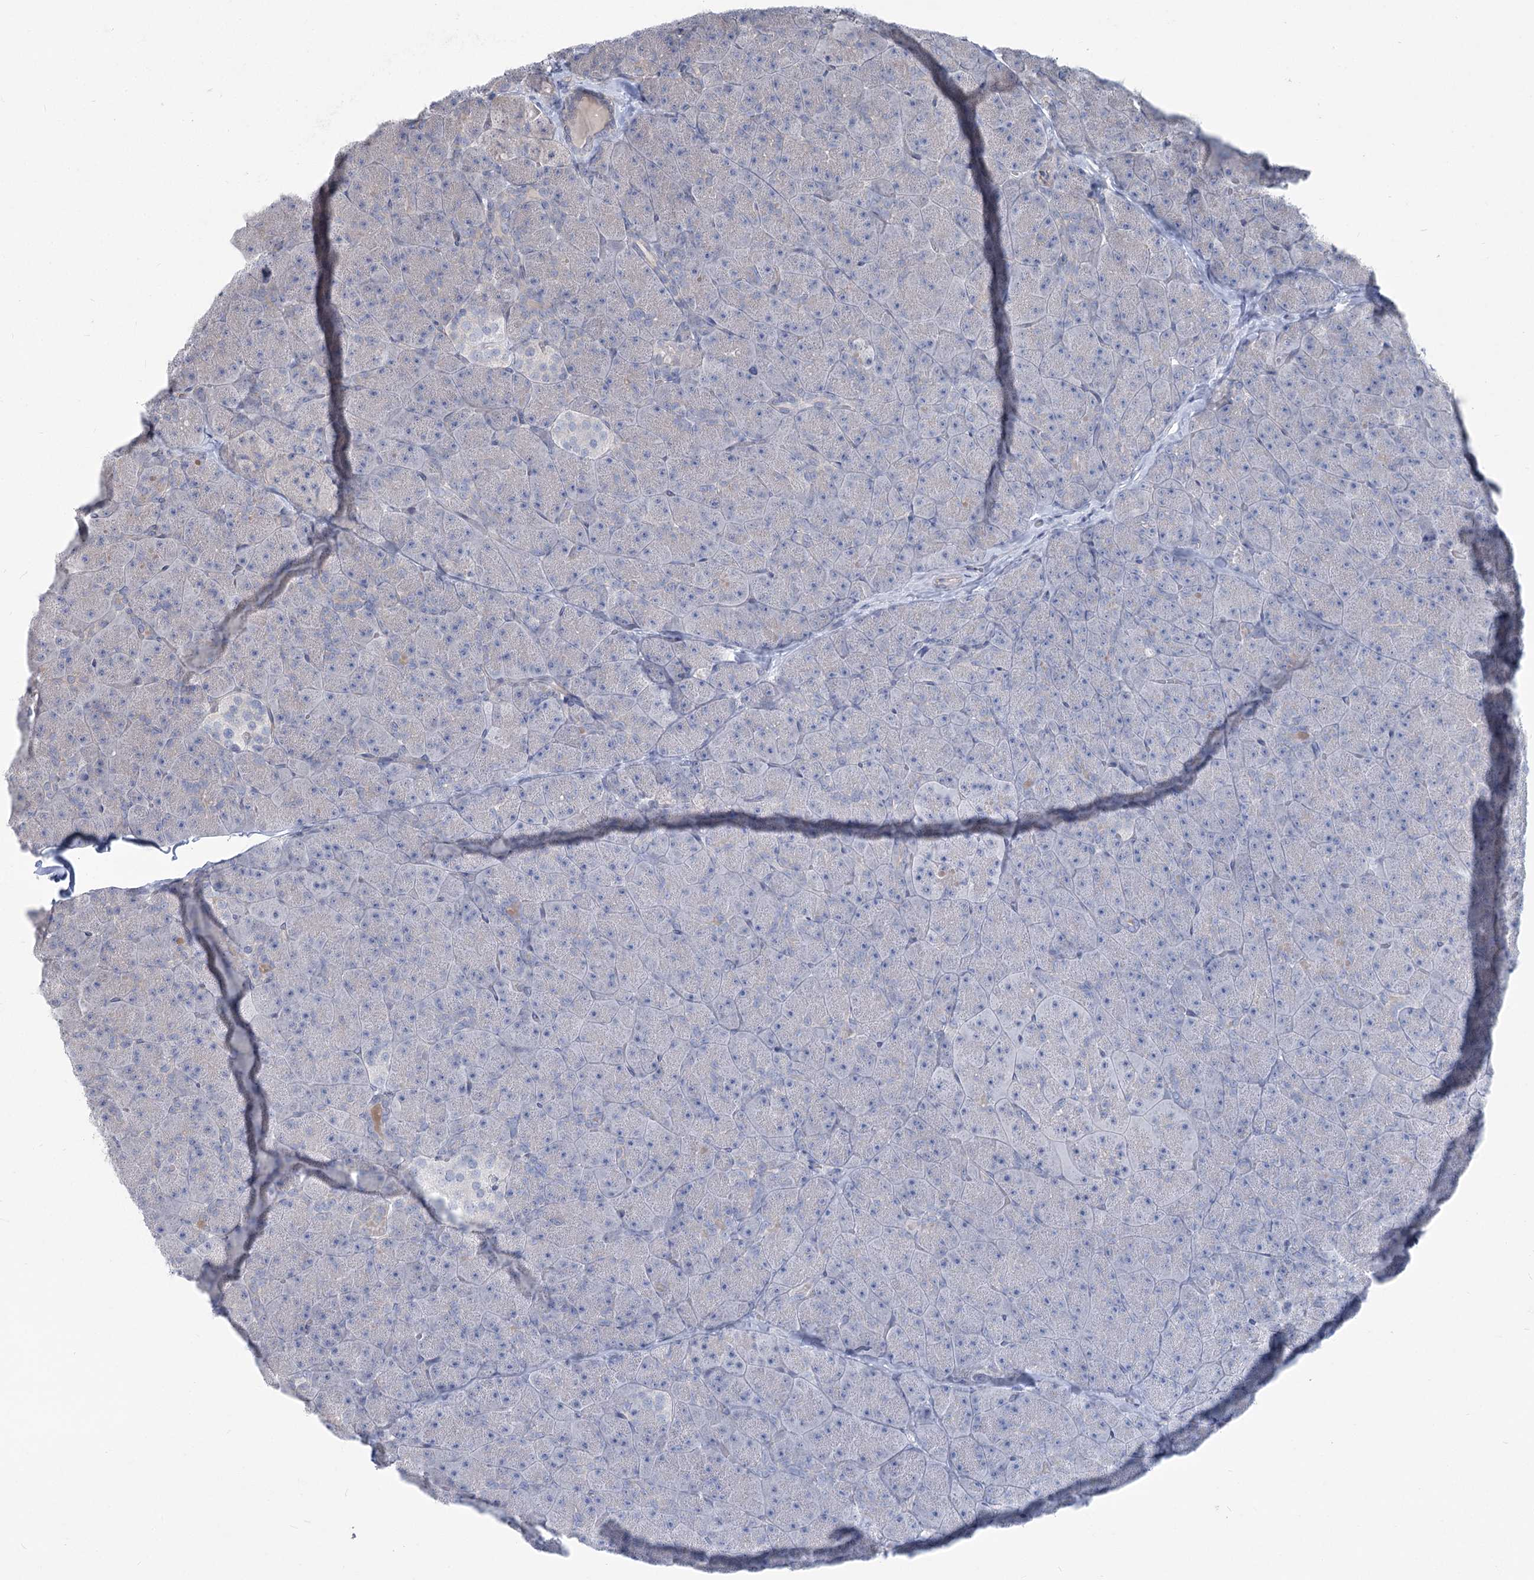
{"staining": {"intensity": "negative", "quantity": "none", "location": "none"}, "tissue": "pancreas", "cell_type": "Exocrine glandular cells", "image_type": "normal", "snomed": [{"axis": "morphology", "description": "Normal tissue, NOS"}, {"axis": "topography", "description": "Pancreas"}], "caption": "A micrograph of pancreas stained for a protein reveals no brown staining in exocrine glandular cells. (IHC, brightfield microscopy, high magnification).", "gene": "ABITRAM", "patient": {"sex": "male", "age": 36}}